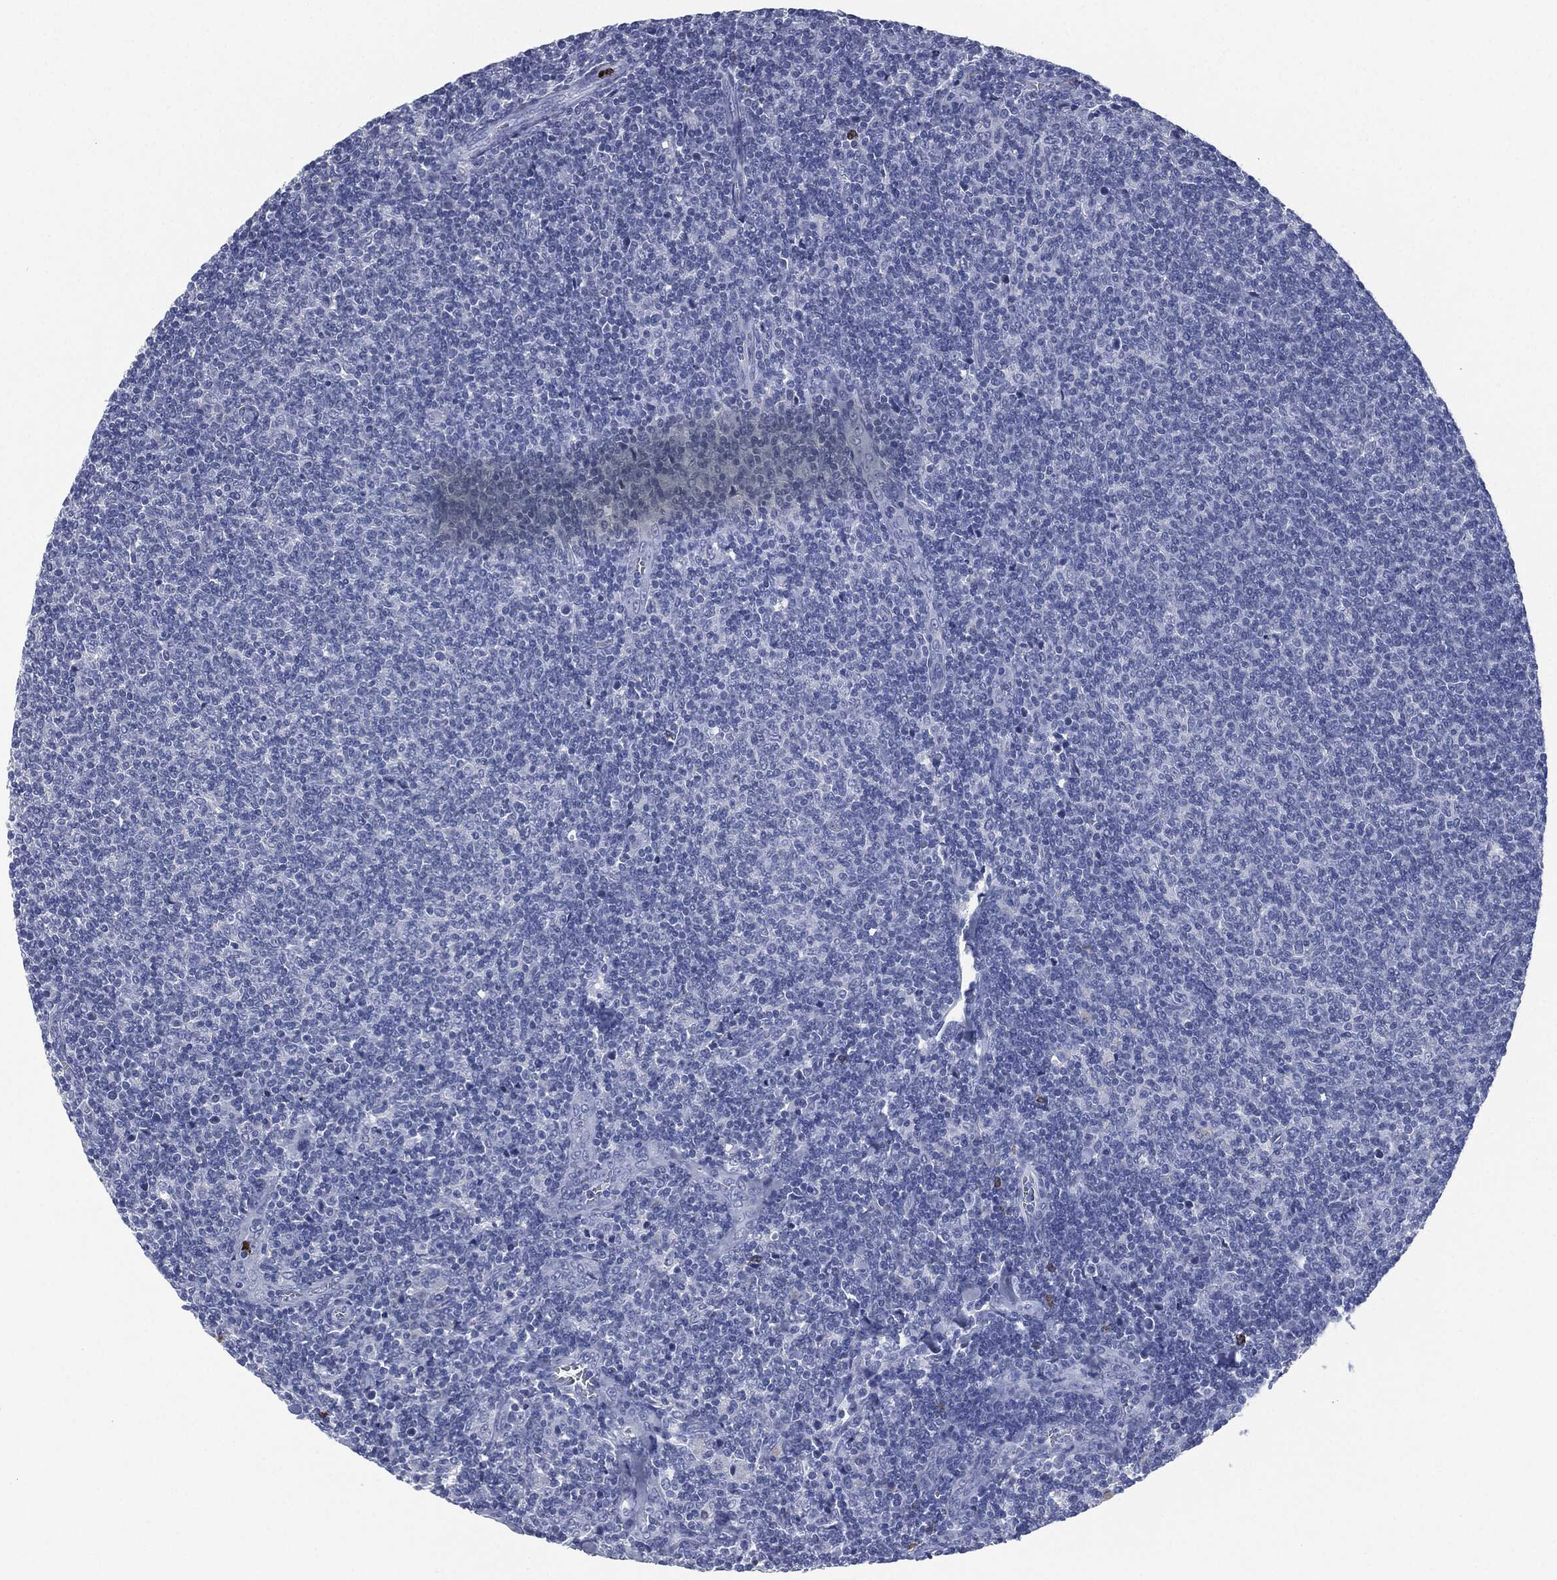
{"staining": {"intensity": "negative", "quantity": "none", "location": "none"}, "tissue": "lymphoma", "cell_type": "Tumor cells", "image_type": "cancer", "snomed": [{"axis": "morphology", "description": "Malignant lymphoma, non-Hodgkin's type, Low grade"}, {"axis": "topography", "description": "Lymph node"}], "caption": "Micrograph shows no protein staining in tumor cells of lymphoma tissue.", "gene": "CEACAM8", "patient": {"sex": "male", "age": 52}}